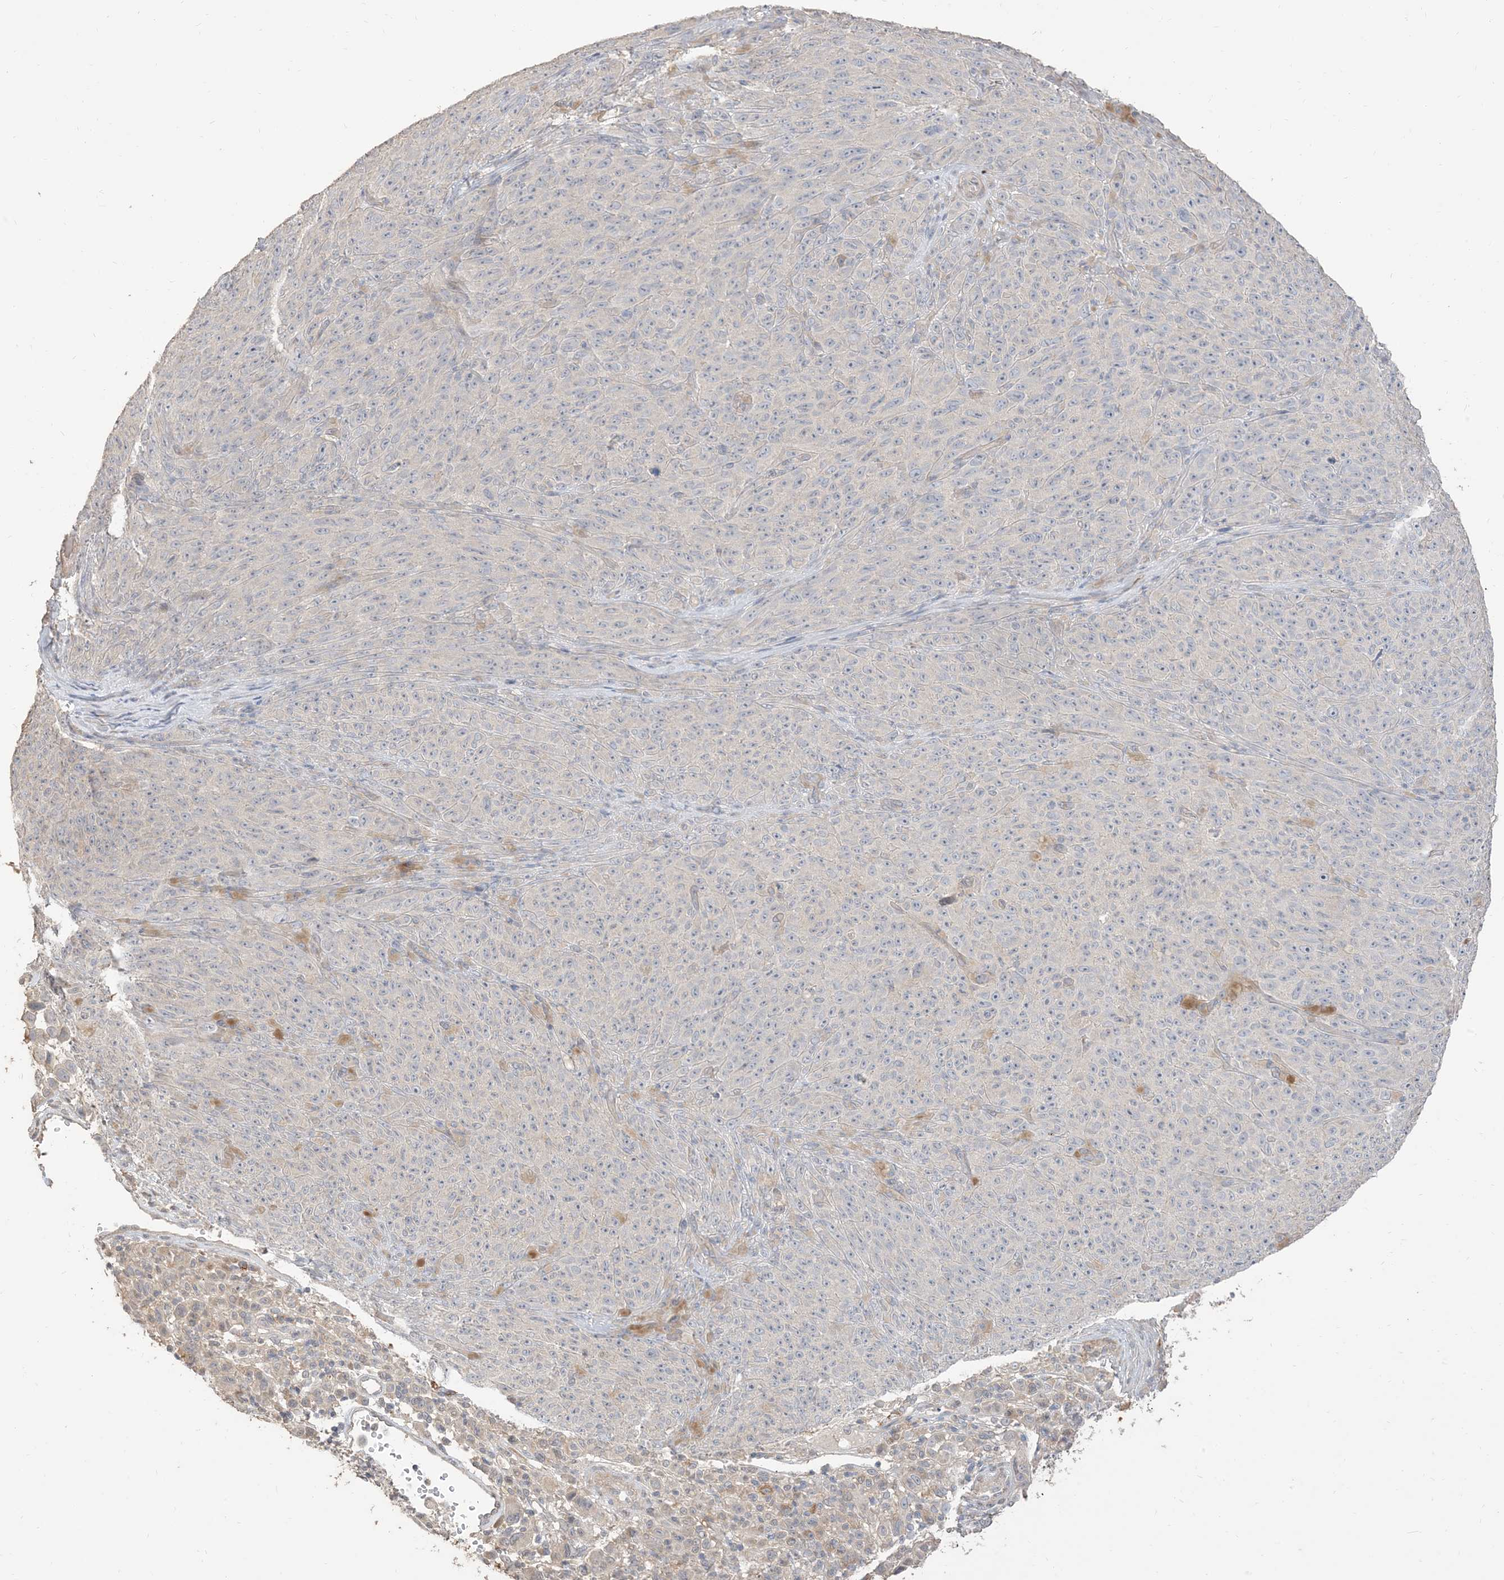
{"staining": {"intensity": "negative", "quantity": "none", "location": "none"}, "tissue": "melanoma", "cell_type": "Tumor cells", "image_type": "cancer", "snomed": [{"axis": "morphology", "description": "Malignant melanoma, NOS"}, {"axis": "topography", "description": "Skin"}], "caption": "An immunohistochemistry (IHC) micrograph of melanoma is shown. There is no staining in tumor cells of melanoma. The staining is performed using DAB (3,3'-diaminobenzidine) brown chromogen with nuclei counter-stained in using hematoxylin.", "gene": "RNF175", "patient": {"sex": "female", "age": 82}}